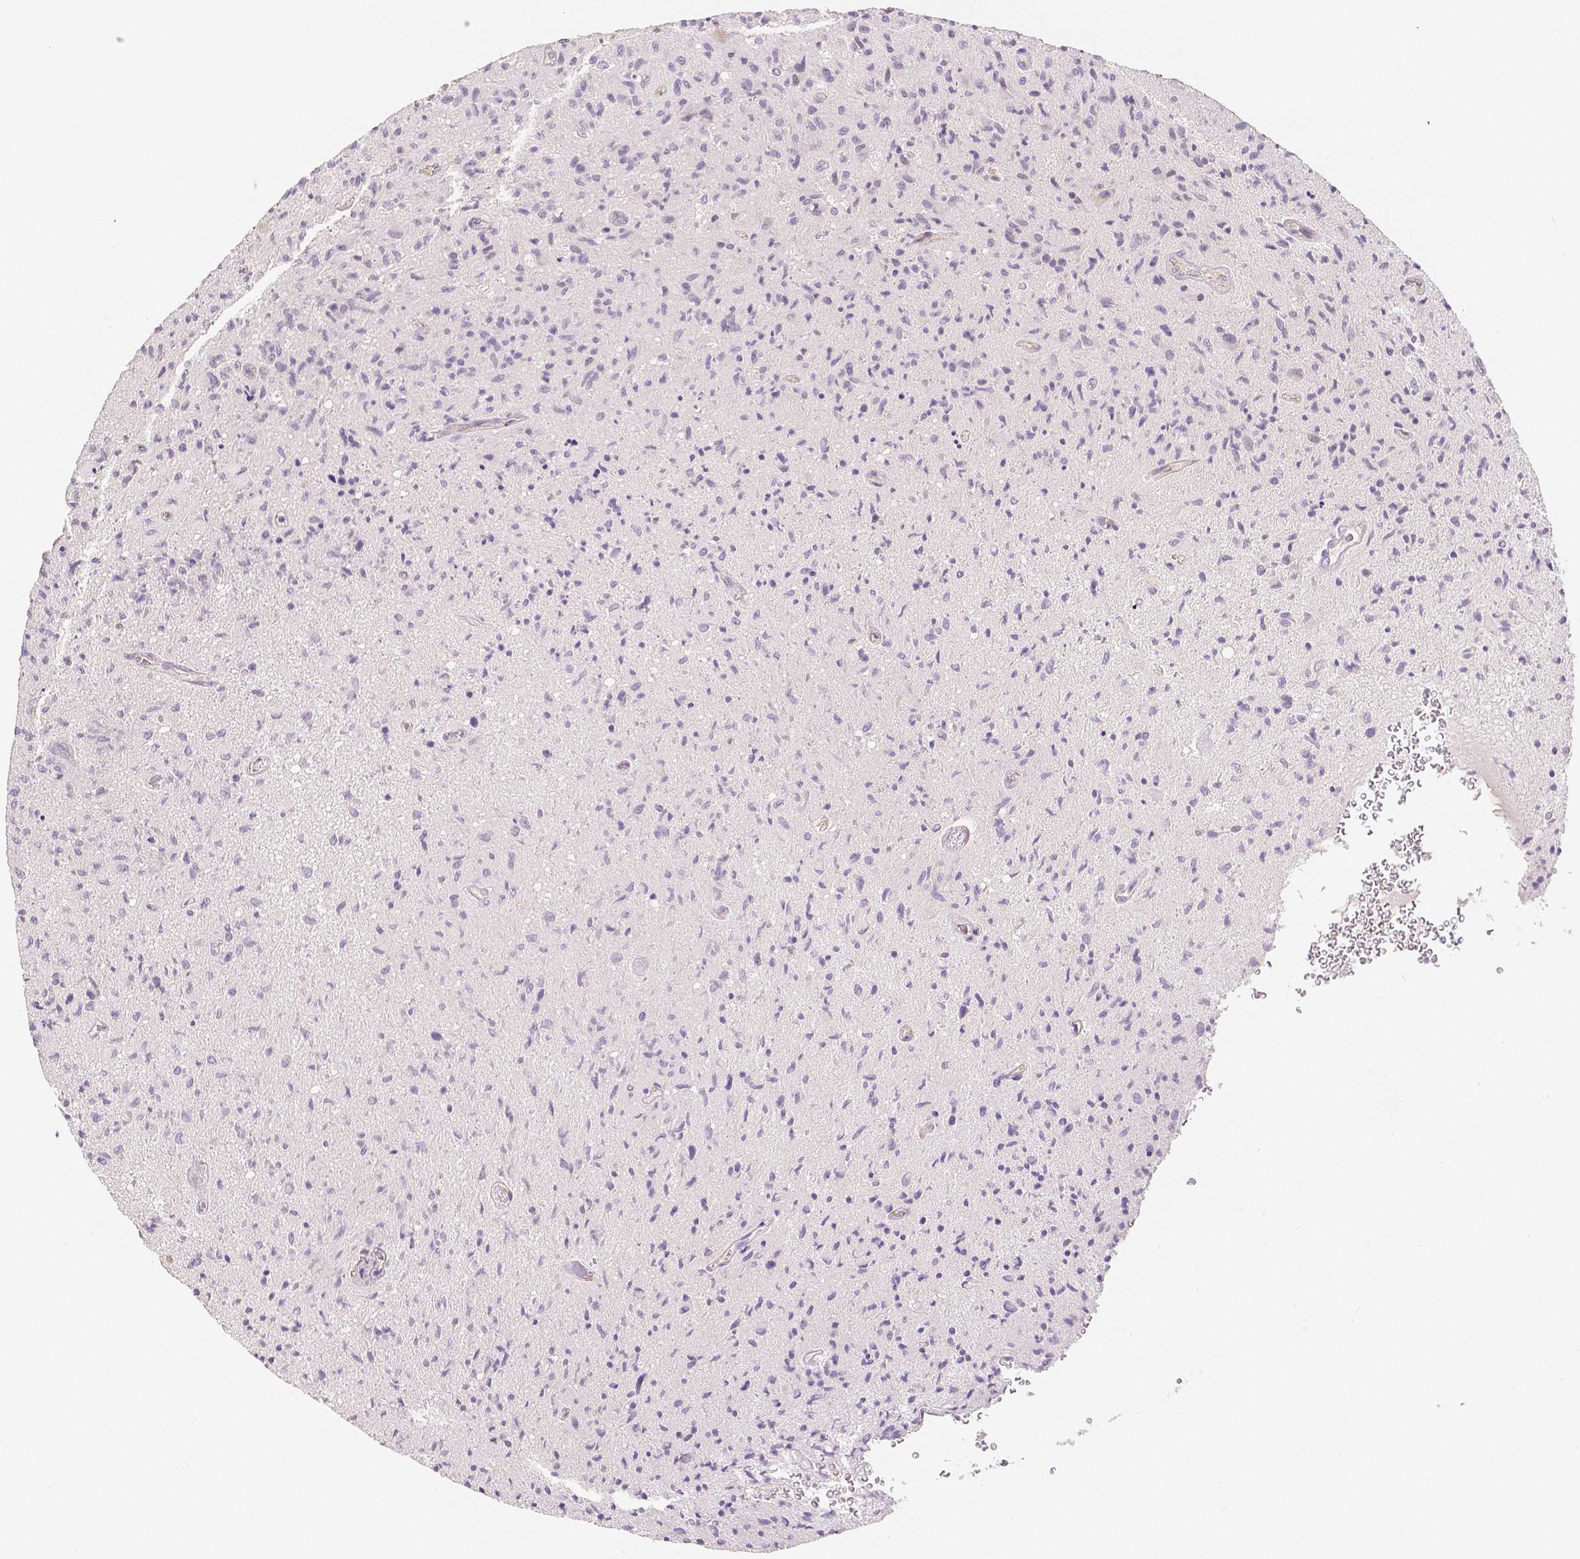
{"staining": {"intensity": "negative", "quantity": "none", "location": "none"}, "tissue": "glioma", "cell_type": "Tumor cells", "image_type": "cancer", "snomed": [{"axis": "morphology", "description": "Glioma, malignant, High grade"}, {"axis": "topography", "description": "Brain"}], "caption": "This is an IHC micrograph of glioma. There is no expression in tumor cells.", "gene": "OCLN", "patient": {"sex": "male", "age": 54}}